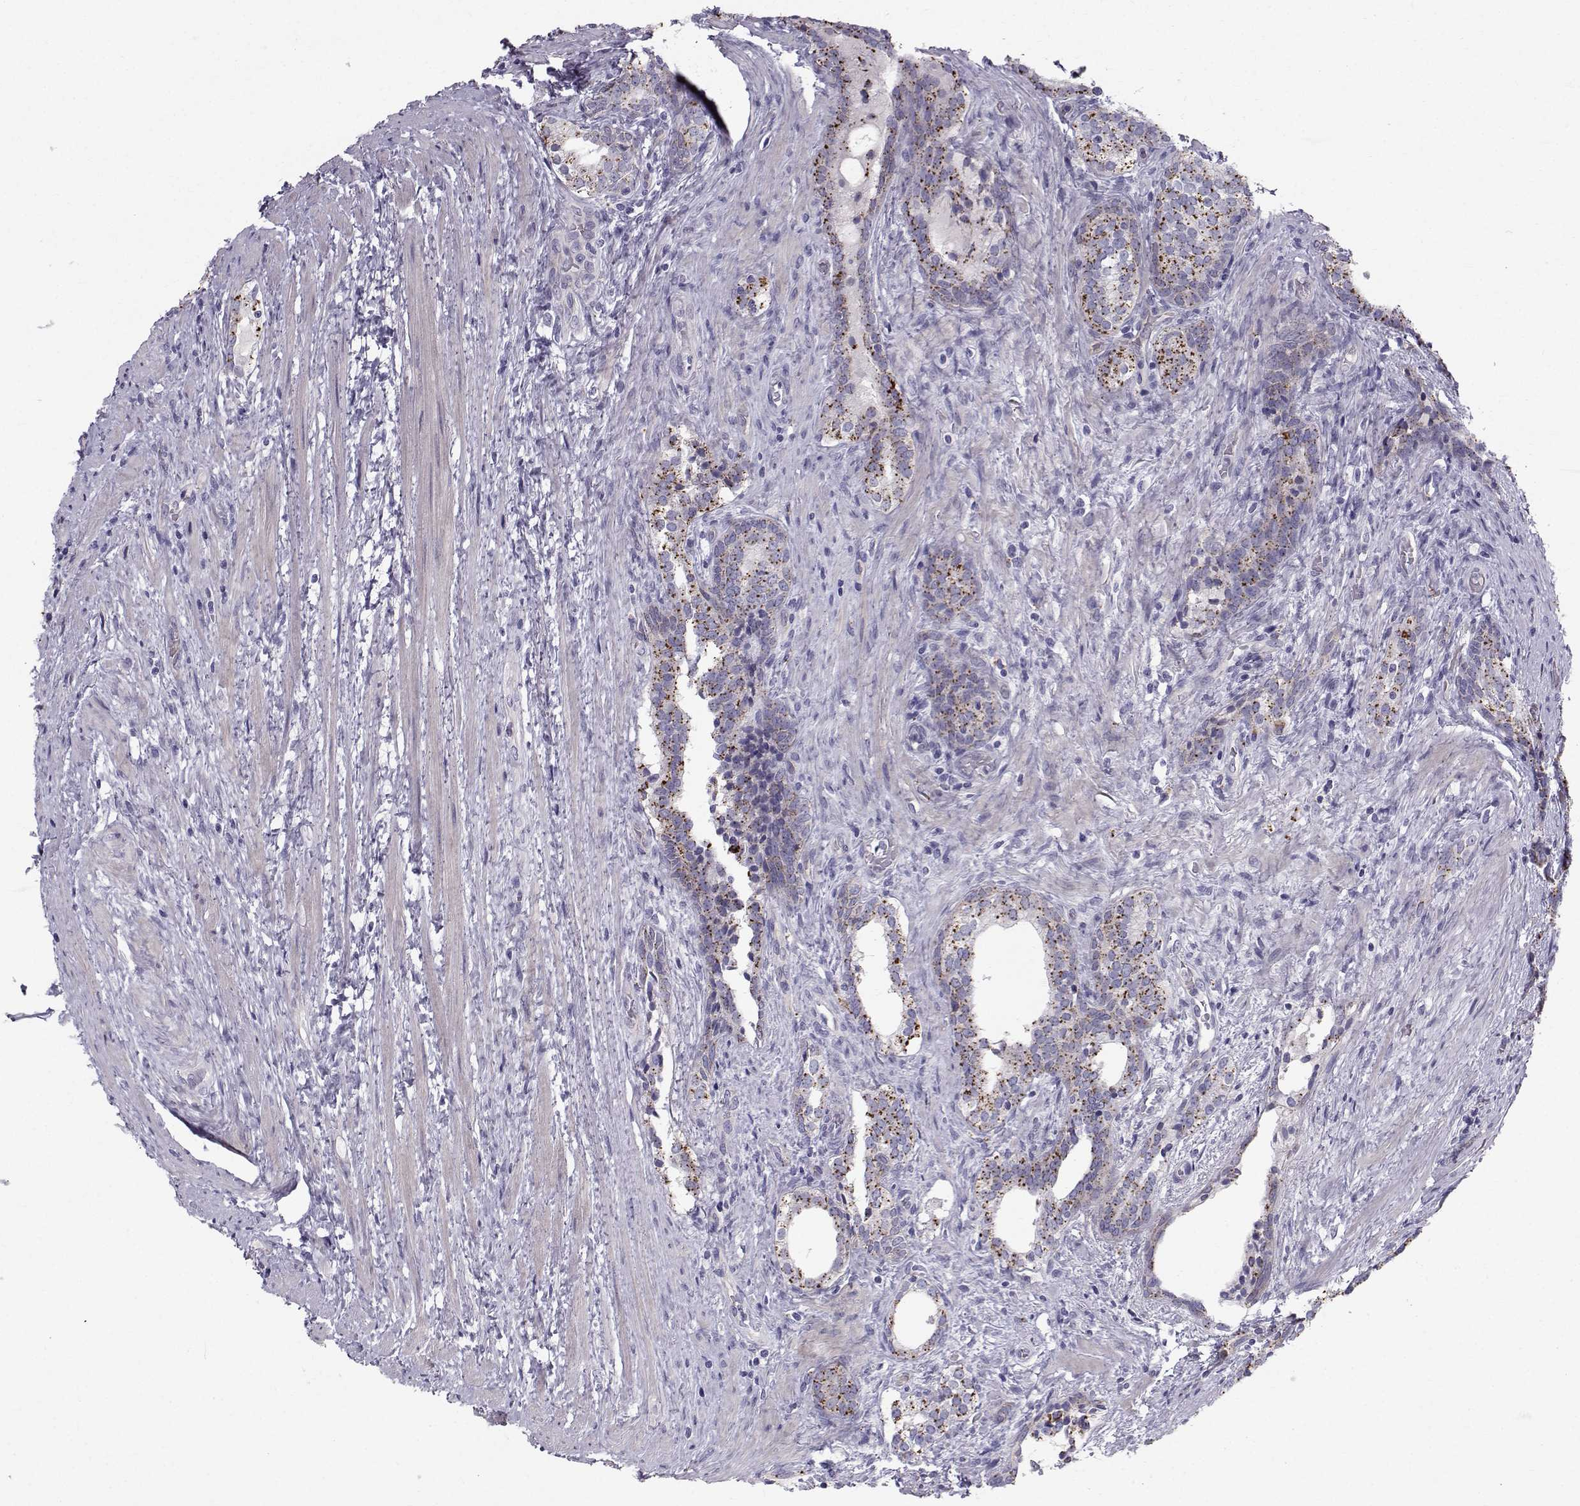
{"staining": {"intensity": "moderate", "quantity": "25%-75%", "location": "cytoplasmic/membranous"}, "tissue": "prostate cancer", "cell_type": "Tumor cells", "image_type": "cancer", "snomed": [{"axis": "morphology", "description": "Adenocarcinoma, NOS"}, {"axis": "morphology", "description": "Adenocarcinoma, High grade"}, {"axis": "topography", "description": "Prostate"}], "caption": "Immunohistochemical staining of human adenocarcinoma (prostate) demonstrates moderate cytoplasmic/membranous protein staining in about 25%-75% of tumor cells. (Brightfield microscopy of DAB IHC at high magnification).", "gene": "CALCR", "patient": {"sex": "male", "age": 61}}